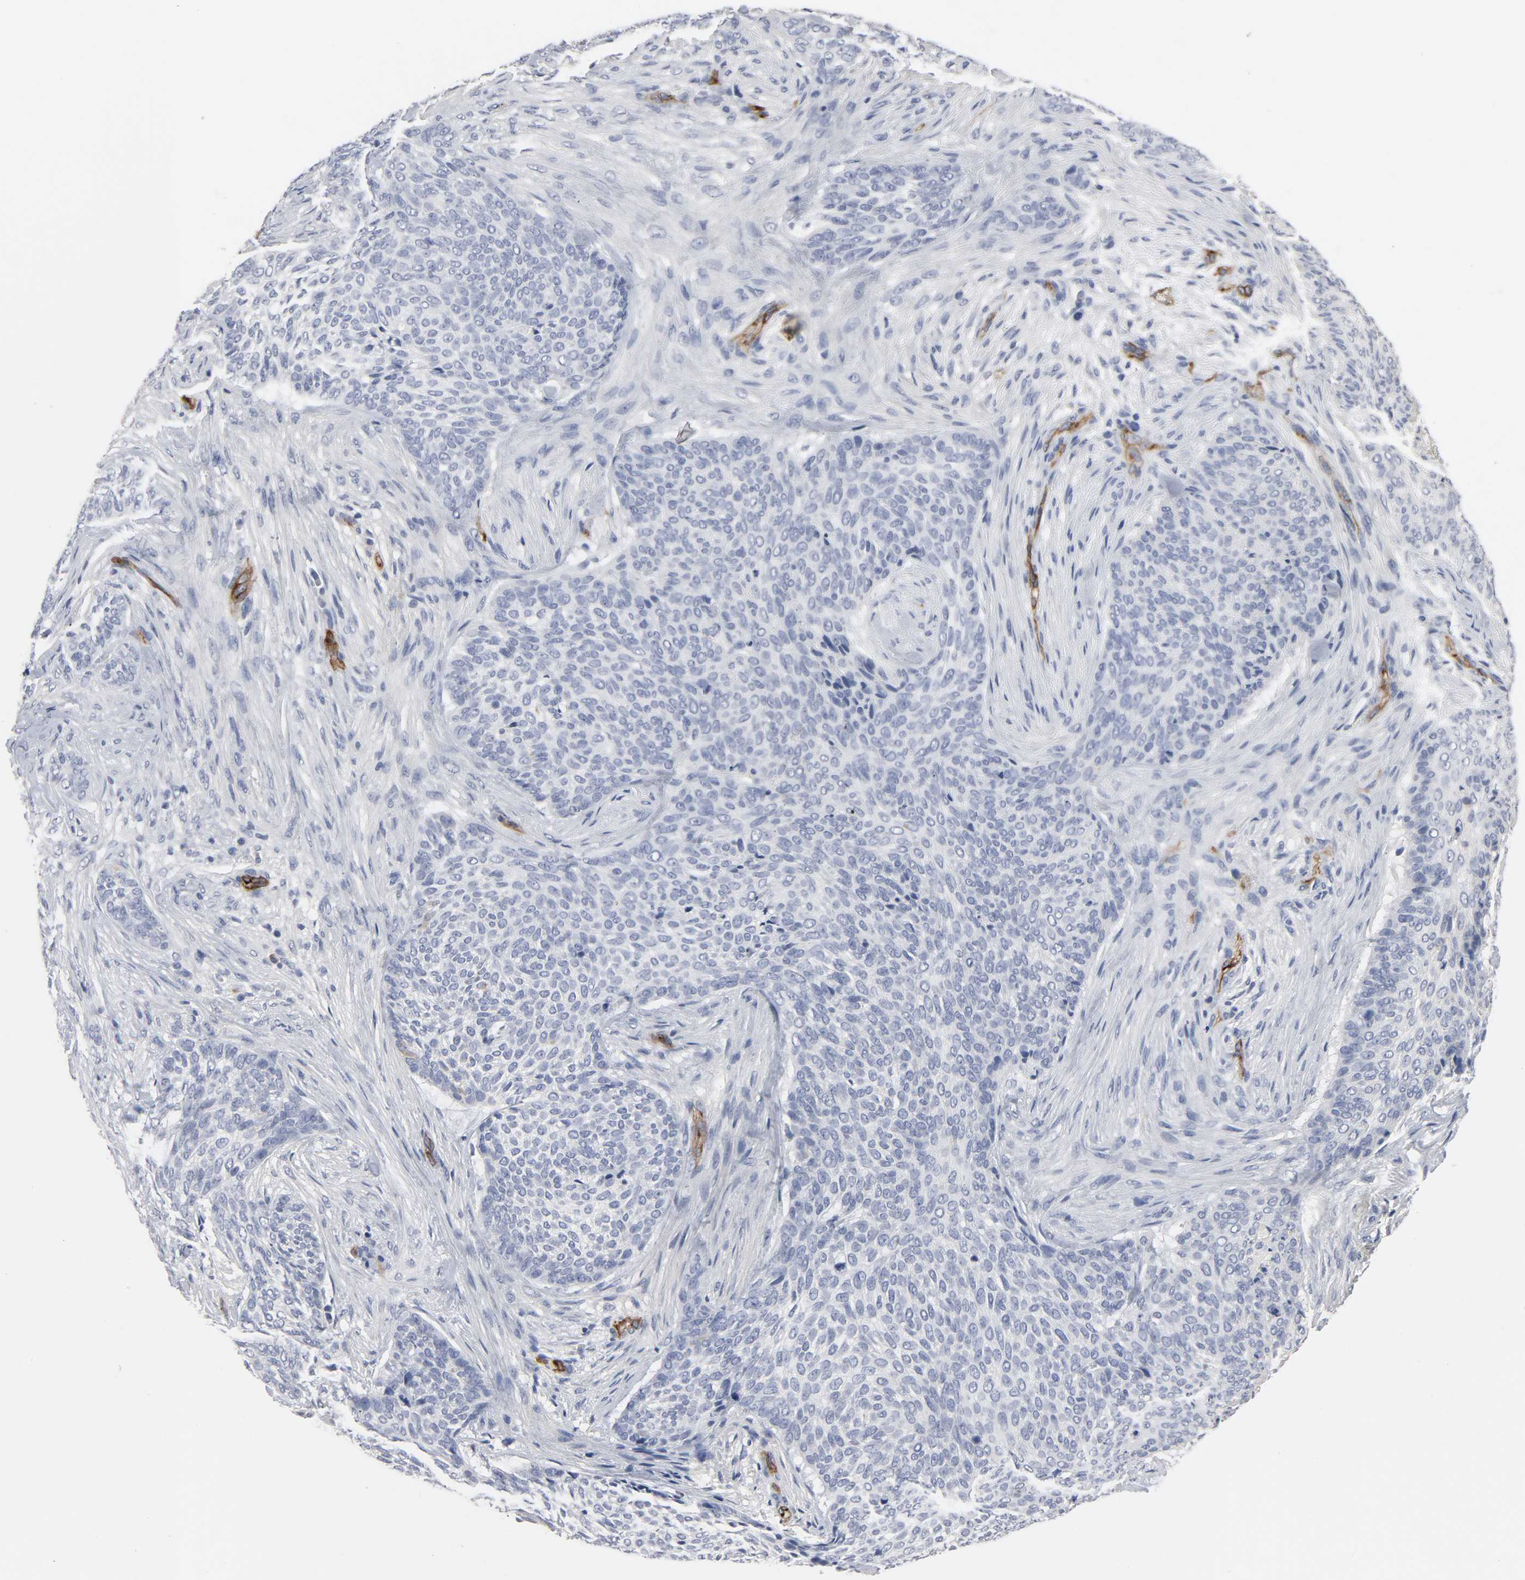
{"staining": {"intensity": "negative", "quantity": "none", "location": "none"}, "tissue": "skin cancer", "cell_type": "Tumor cells", "image_type": "cancer", "snomed": [{"axis": "morphology", "description": "Basal cell carcinoma"}, {"axis": "topography", "description": "Skin"}], "caption": "Skin cancer (basal cell carcinoma) was stained to show a protein in brown. There is no significant staining in tumor cells. The staining is performed using DAB (3,3'-diaminobenzidine) brown chromogen with nuclei counter-stained in using hematoxylin.", "gene": "KDR", "patient": {"sex": "male", "age": 91}}